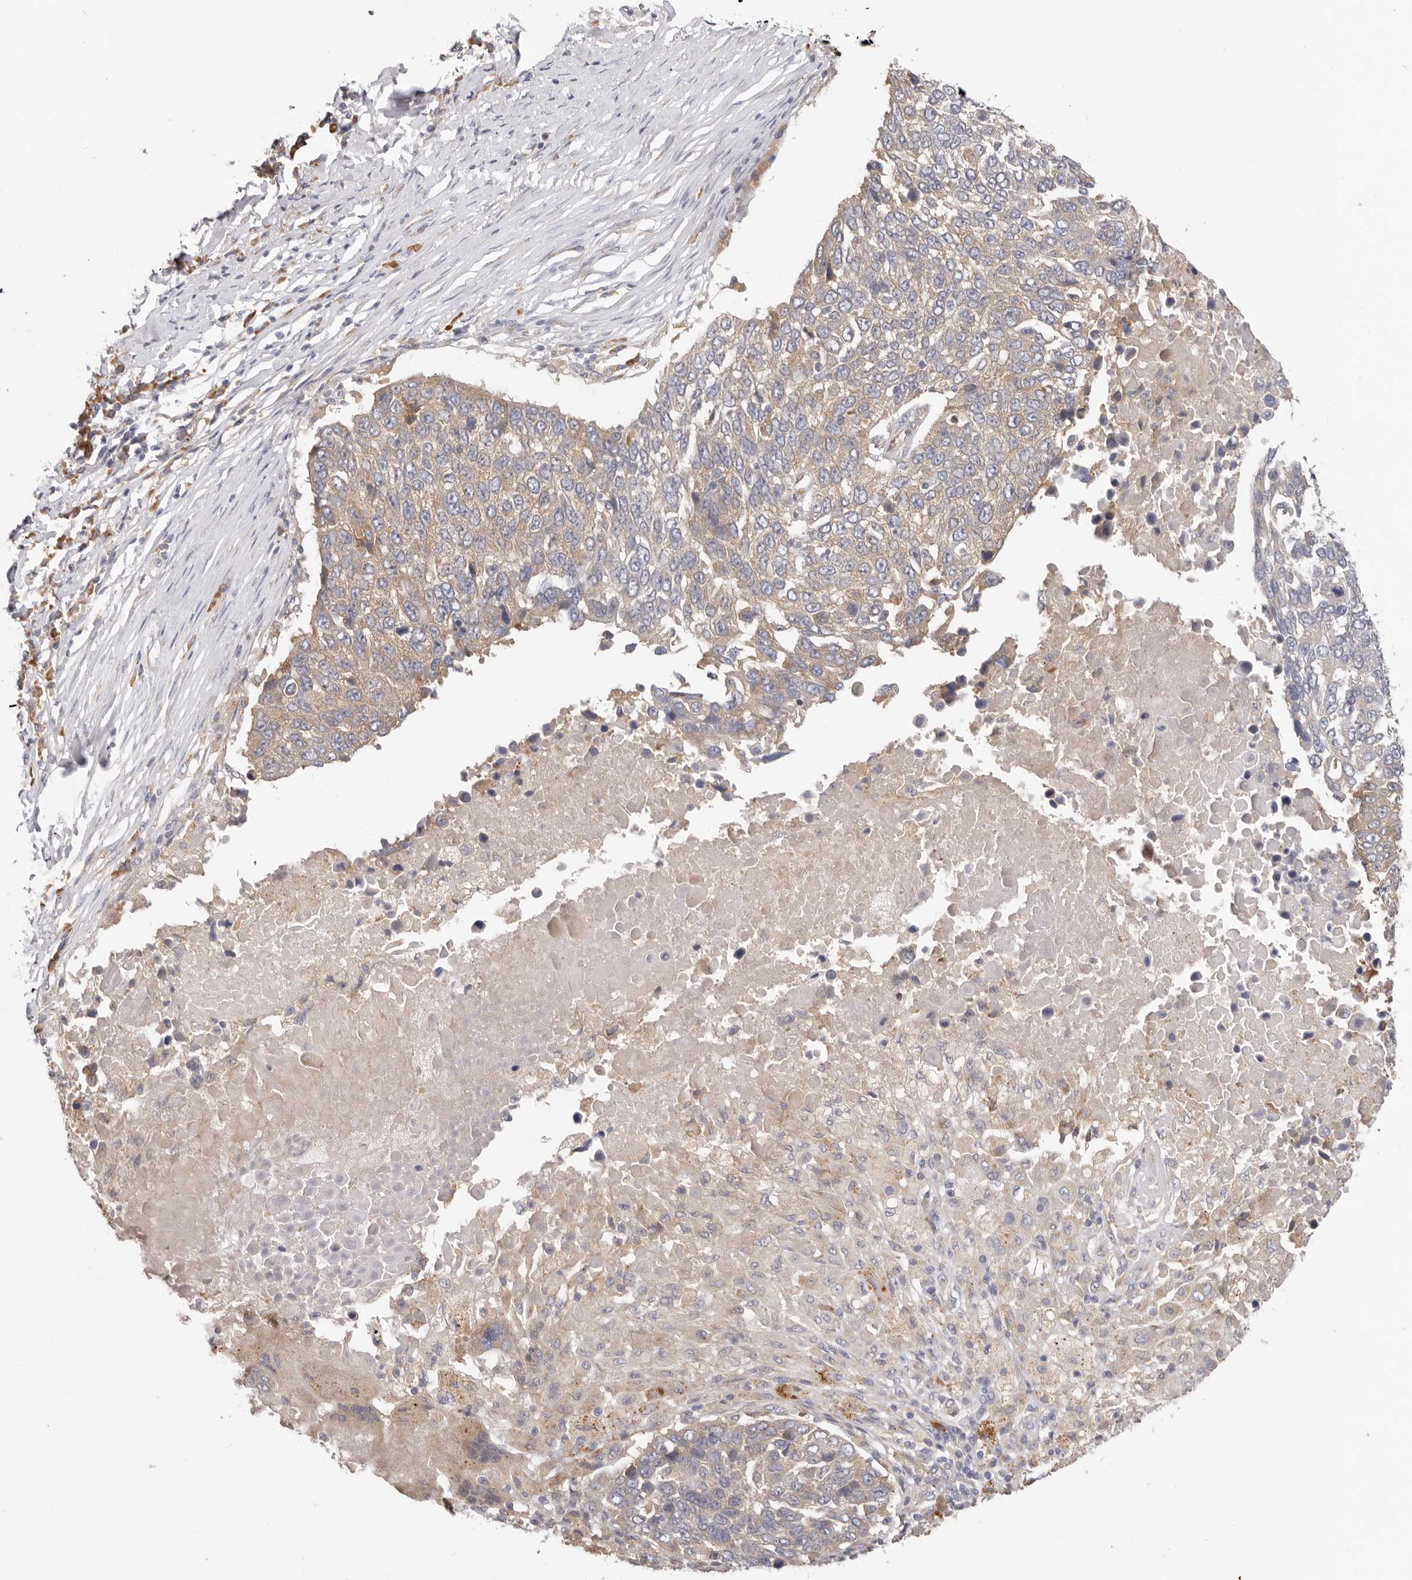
{"staining": {"intensity": "negative", "quantity": "none", "location": "none"}, "tissue": "lung cancer", "cell_type": "Tumor cells", "image_type": "cancer", "snomed": [{"axis": "morphology", "description": "Squamous cell carcinoma, NOS"}, {"axis": "topography", "description": "Lung"}], "caption": "The IHC image has no significant staining in tumor cells of lung cancer tissue.", "gene": "WDR77", "patient": {"sex": "male", "age": 66}}